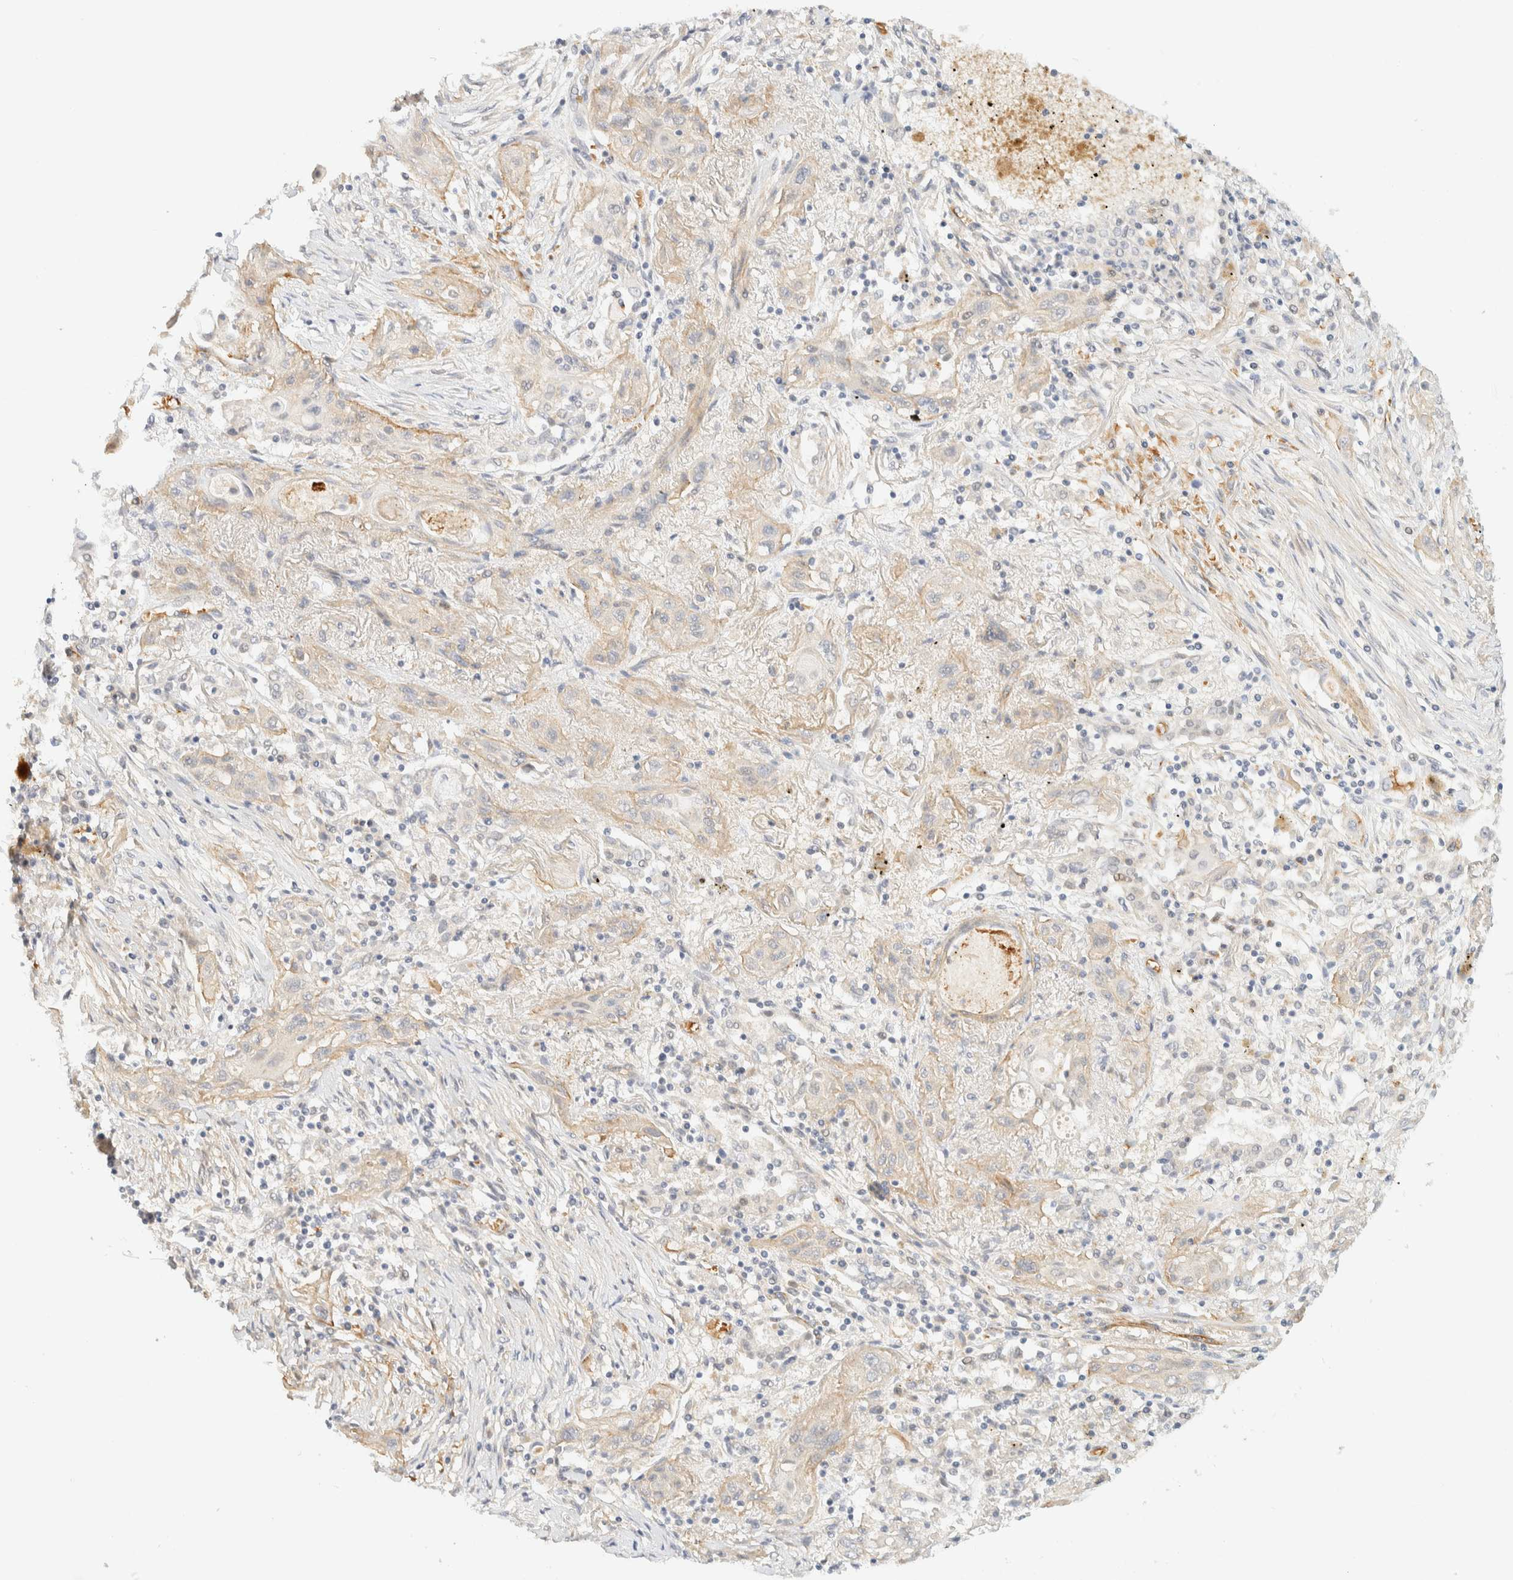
{"staining": {"intensity": "negative", "quantity": "none", "location": "none"}, "tissue": "lung cancer", "cell_type": "Tumor cells", "image_type": "cancer", "snomed": [{"axis": "morphology", "description": "Squamous cell carcinoma, NOS"}, {"axis": "topography", "description": "Lung"}], "caption": "DAB (3,3'-diaminobenzidine) immunohistochemical staining of squamous cell carcinoma (lung) reveals no significant positivity in tumor cells.", "gene": "TNK1", "patient": {"sex": "female", "age": 47}}